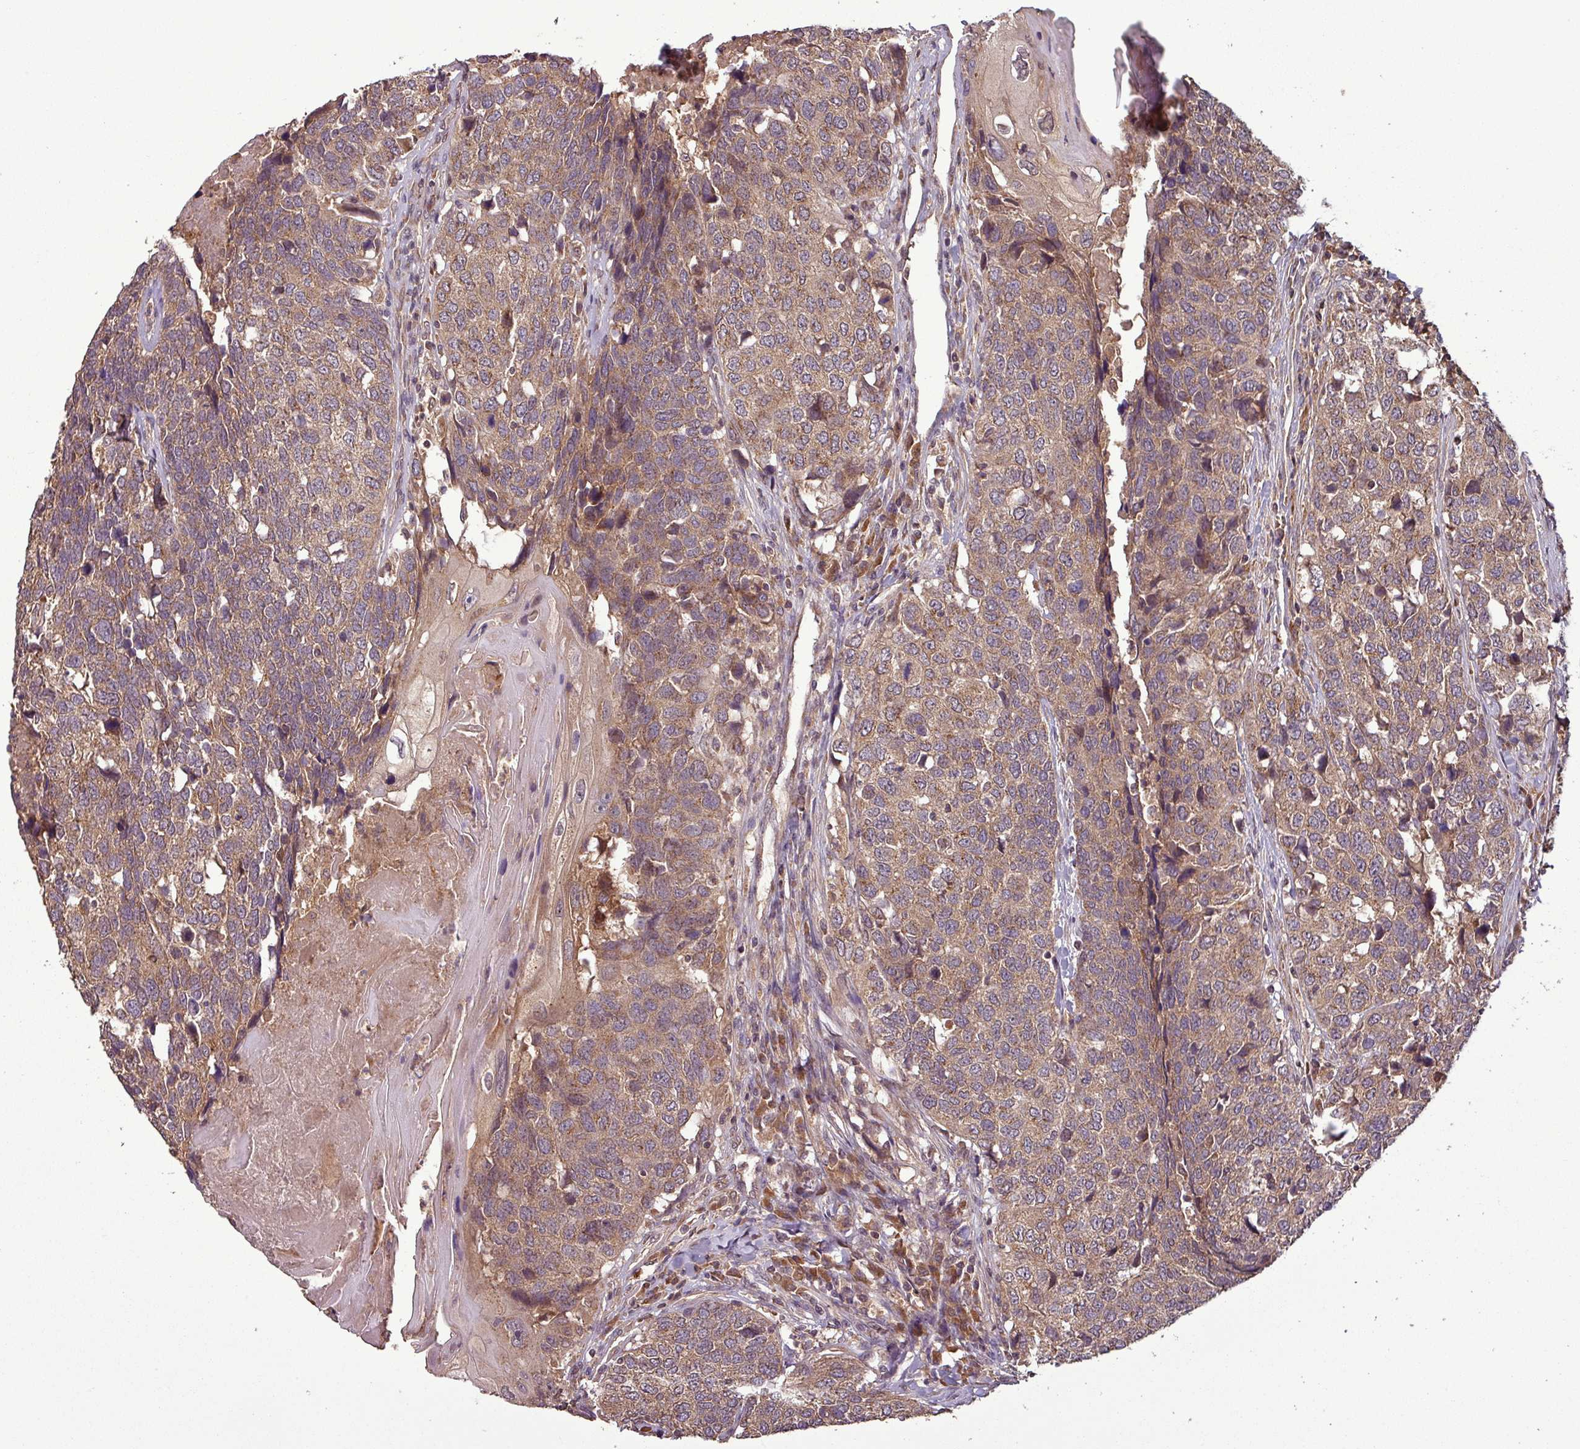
{"staining": {"intensity": "weak", "quantity": ">75%", "location": "cytoplasmic/membranous"}, "tissue": "head and neck cancer", "cell_type": "Tumor cells", "image_type": "cancer", "snomed": [{"axis": "morphology", "description": "Squamous cell carcinoma, NOS"}, {"axis": "topography", "description": "Head-Neck"}], "caption": "Squamous cell carcinoma (head and neck) was stained to show a protein in brown. There is low levels of weak cytoplasmic/membranous expression in approximately >75% of tumor cells.", "gene": "NT5C3A", "patient": {"sex": "male", "age": 66}}